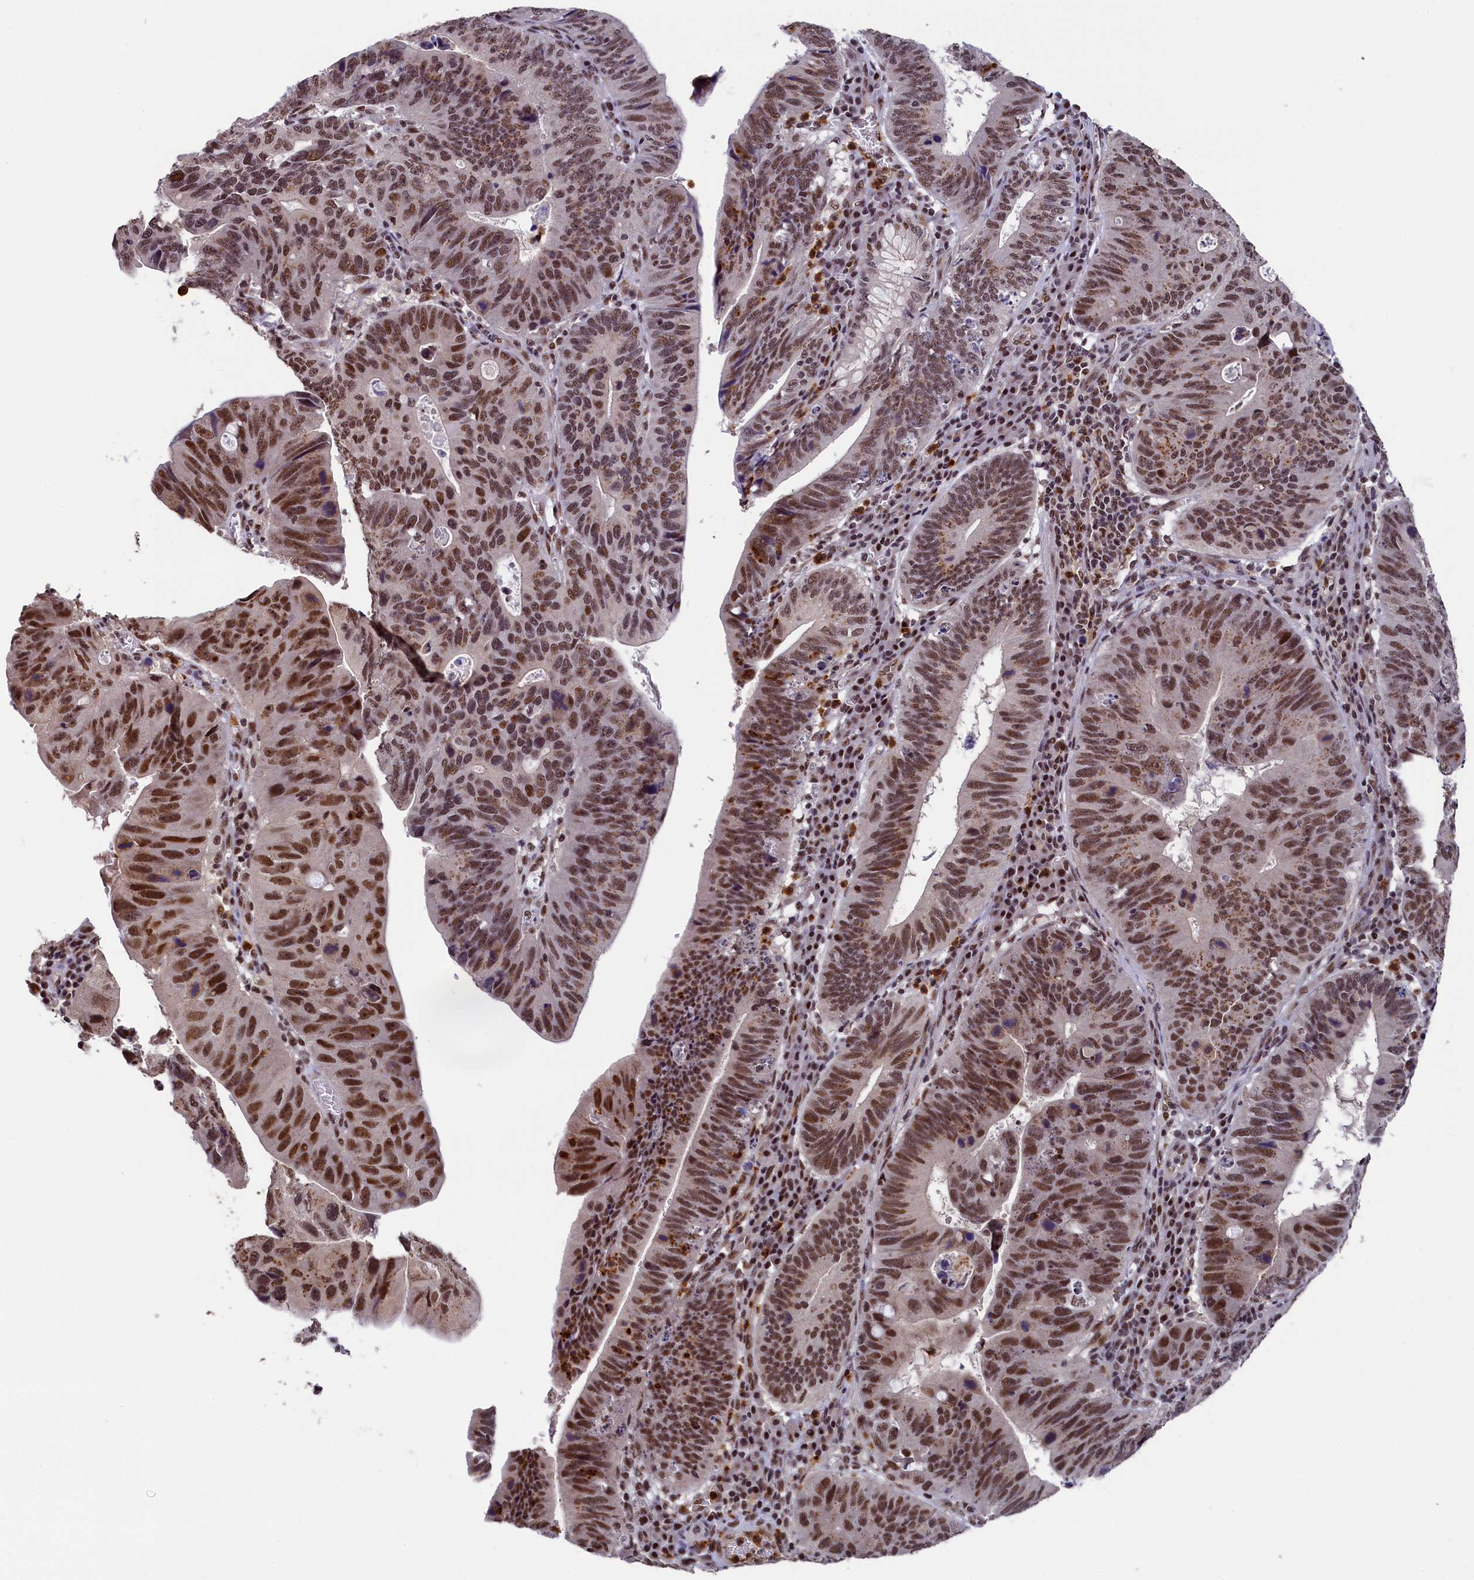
{"staining": {"intensity": "strong", "quantity": ">75%", "location": "cytoplasmic/membranous,nuclear"}, "tissue": "stomach cancer", "cell_type": "Tumor cells", "image_type": "cancer", "snomed": [{"axis": "morphology", "description": "Adenocarcinoma, NOS"}, {"axis": "topography", "description": "Stomach"}], "caption": "Strong cytoplasmic/membranous and nuclear expression is present in approximately >75% of tumor cells in adenocarcinoma (stomach).", "gene": "ADIG", "patient": {"sex": "male", "age": 59}}